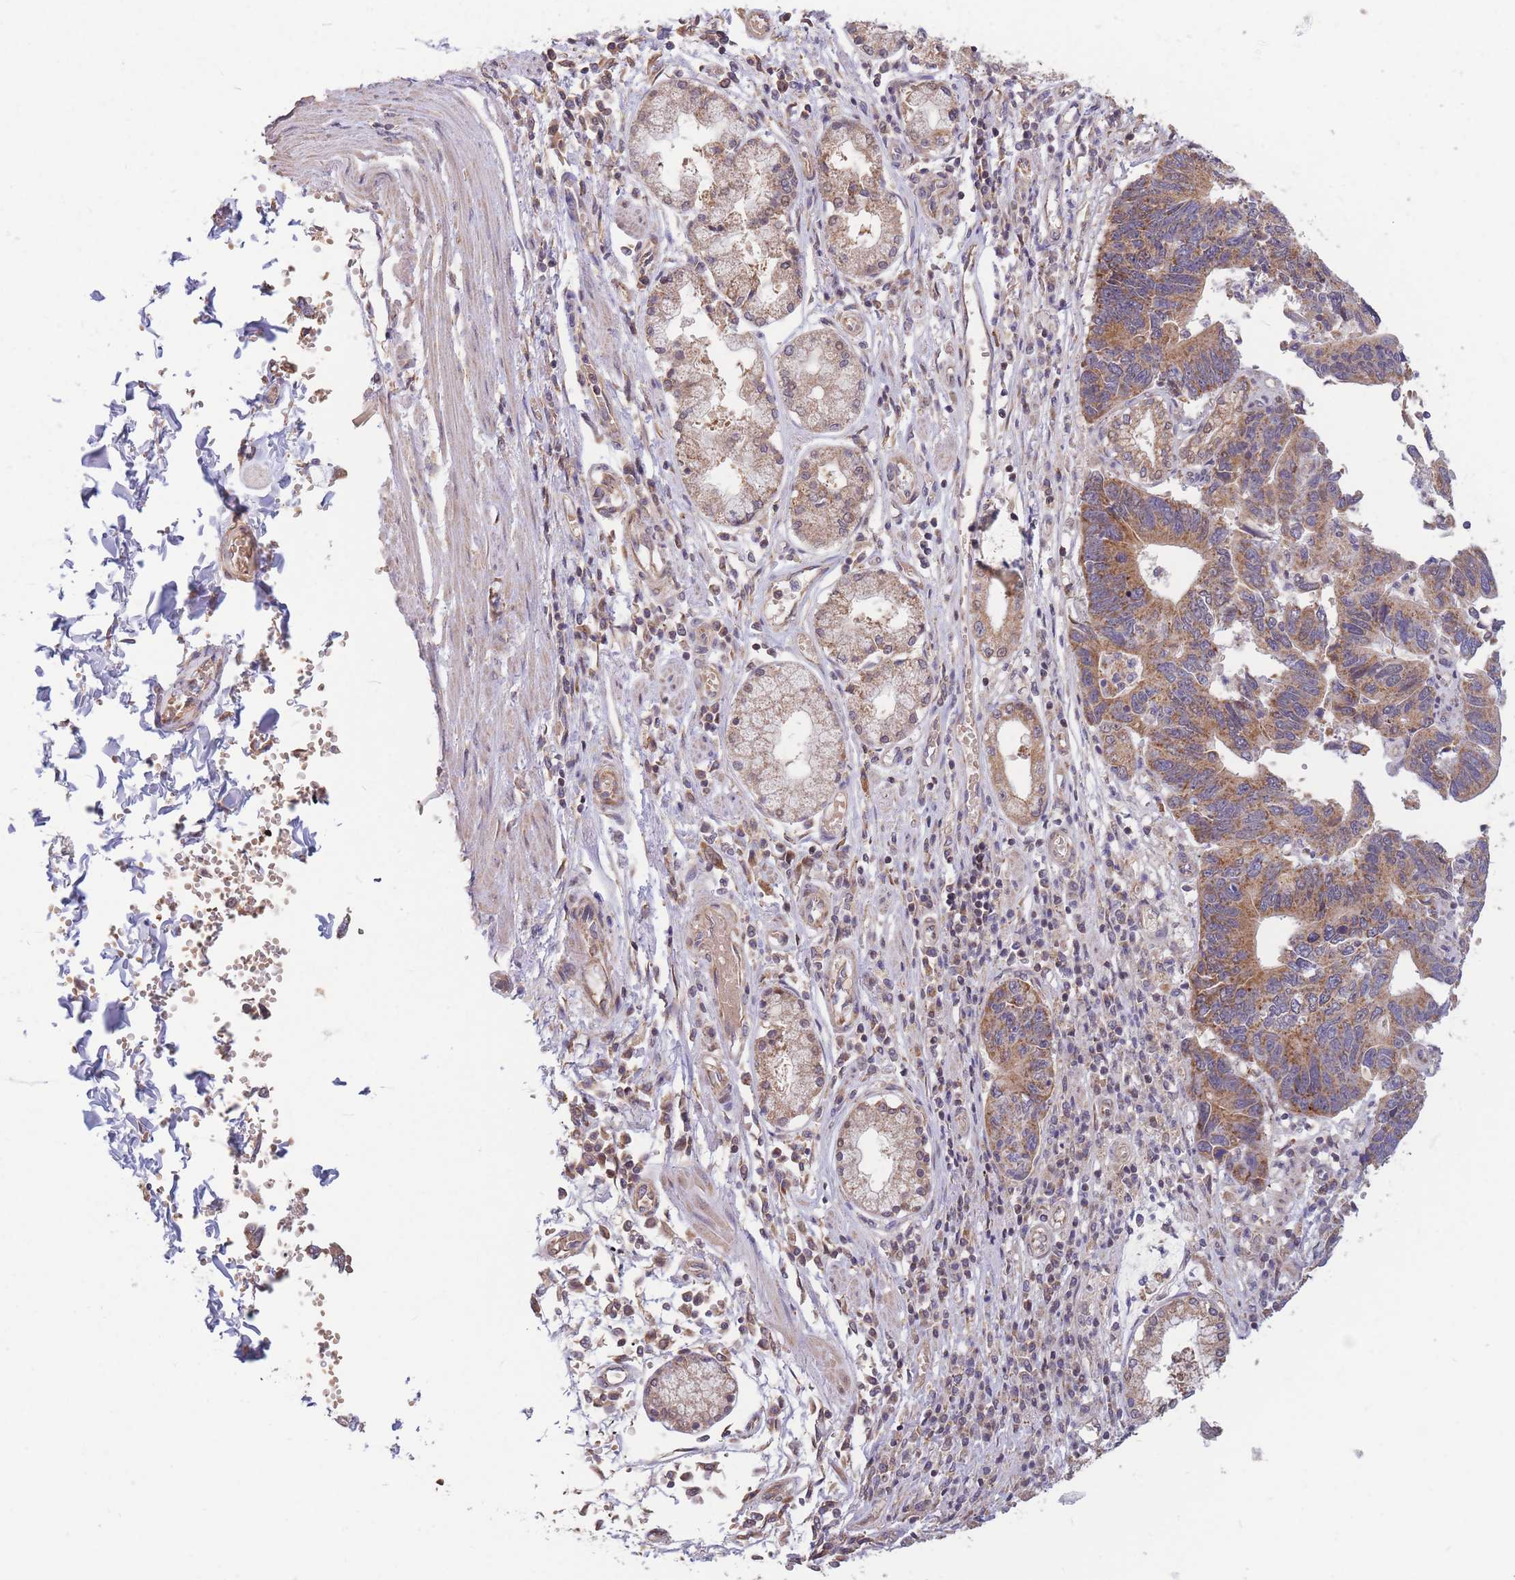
{"staining": {"intensity": "moderate", "quantity": ">75%", "location": "cytoplasmic/membranous"}, "tissue": "stomach cancer", "cell_type": "Tumor cells", "image_type": "cancer", "snomed": [{"axis": "morphology", "description": "Adenocarcinoma, NOS"}, {"axis": "topography", "description": "Stomach"}], "caption": "High-magnification brightfield microscopy of stomach cancer (adenocarcinoma) stained with DAB (3,3'-diaminobenzidine) (brown) and counterstained with hematoxylin (blue). tumor cells exhibit moderate cytoplasmic/membranous positivity is seen in approximately>75% of cells.", "gene": "PTPMT1", "patient": {"sex": "male", "age": 59}}